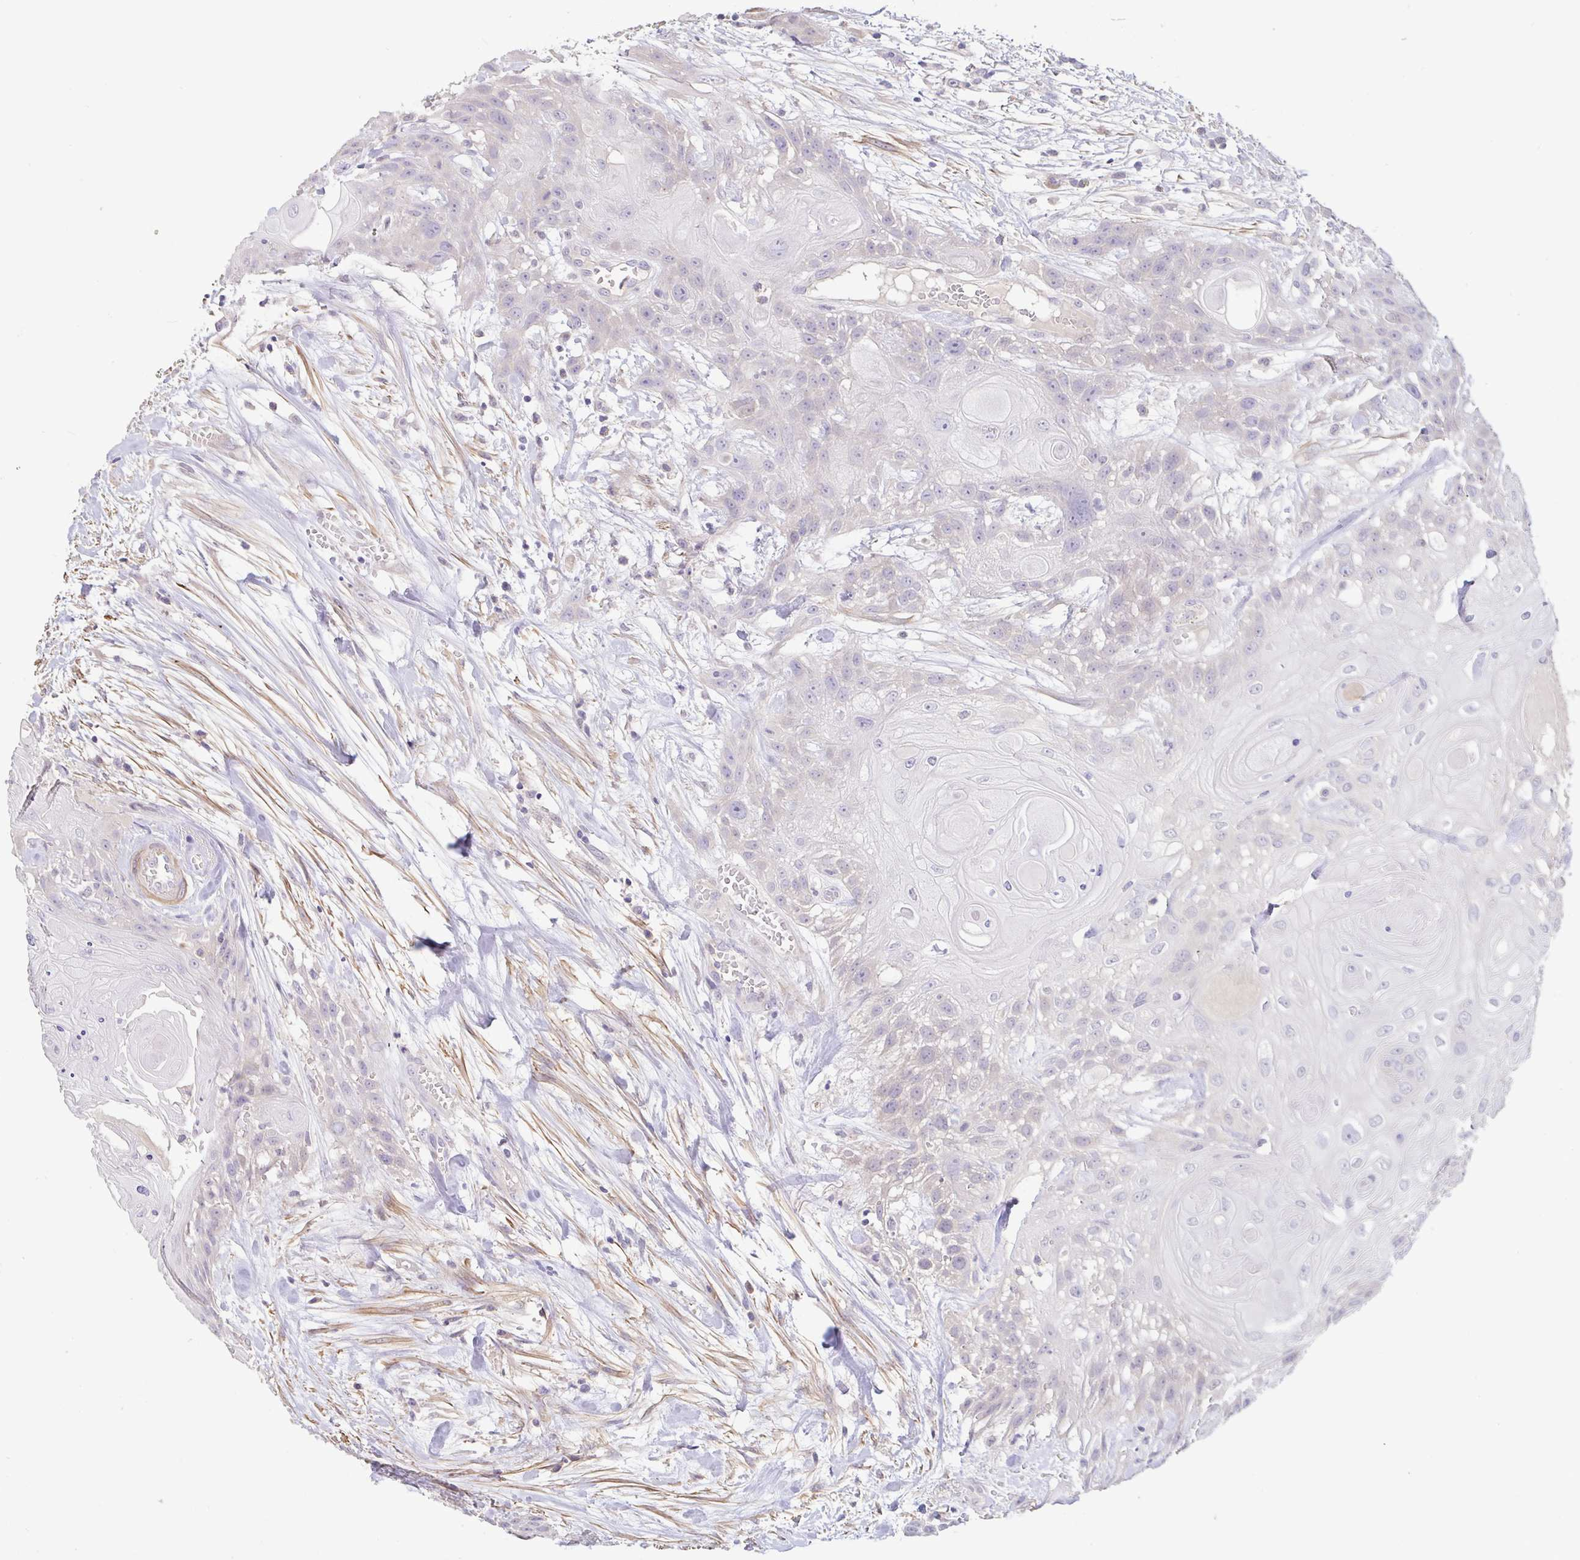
{"staining": {"intensity": "negative", "quantity": "none", "location": "none"}, "tissue": "head and neck cancer", "cell_type": "Tumor cells", "image_type": "cancer", "snomed": [{"axis": "morphology", "description": "Squamous cell carcinoma, NOS"}, {"axis": "topography", "description": "Head-Neck"}], "caption": "Immunohistochemistry (IHC) histopathology image of neoplastic tissue: human head and neck cancer stained with DAB demonstrates no significant protein expression in tumor cells.", "gene": "PYGM", "patient": {"sex": "female", "age": 43}}